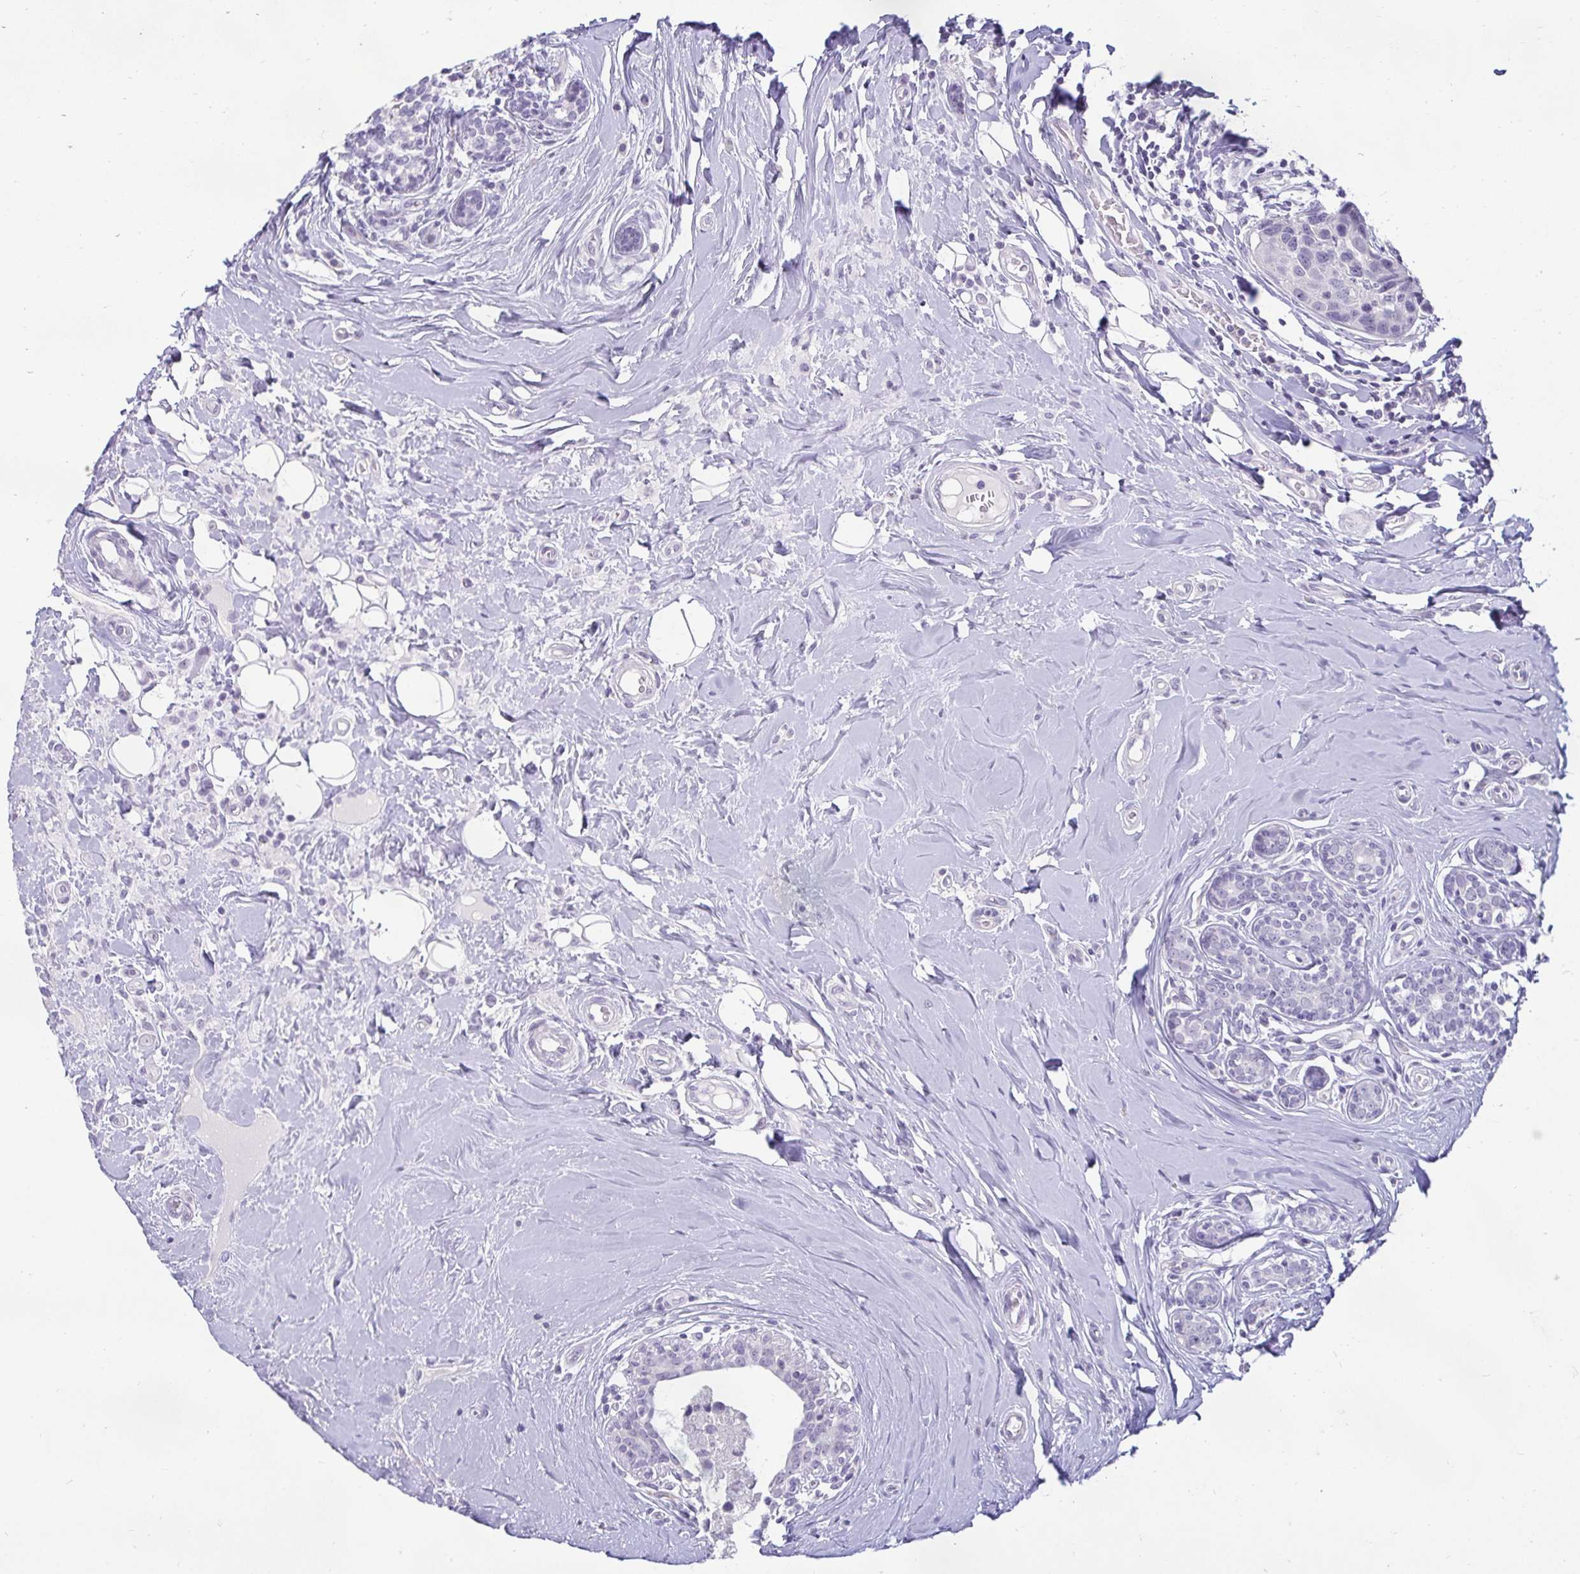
{"staining": {"intensity": "negative", "quantity": "none", "location": "none"}, "tissue": "breast cancer", "cell_type": "Tumor cells", "image_type": "cancer", "snomed": [{"axis": "morphology", "description": "Duct carcinoma"}, {"axis": "topography", "description": "Breast"}], "caption": "Immunohistochemical staining of human breast cancer shows no significant staining in tumor cells. The staining was performed using DAB to visualize the protein expression in brown, while the nuclei were stained in blue with hematoxylin (Magnification: 20x).", "gene": "CR2", "patient": {"sex": "female", "age": 24}}